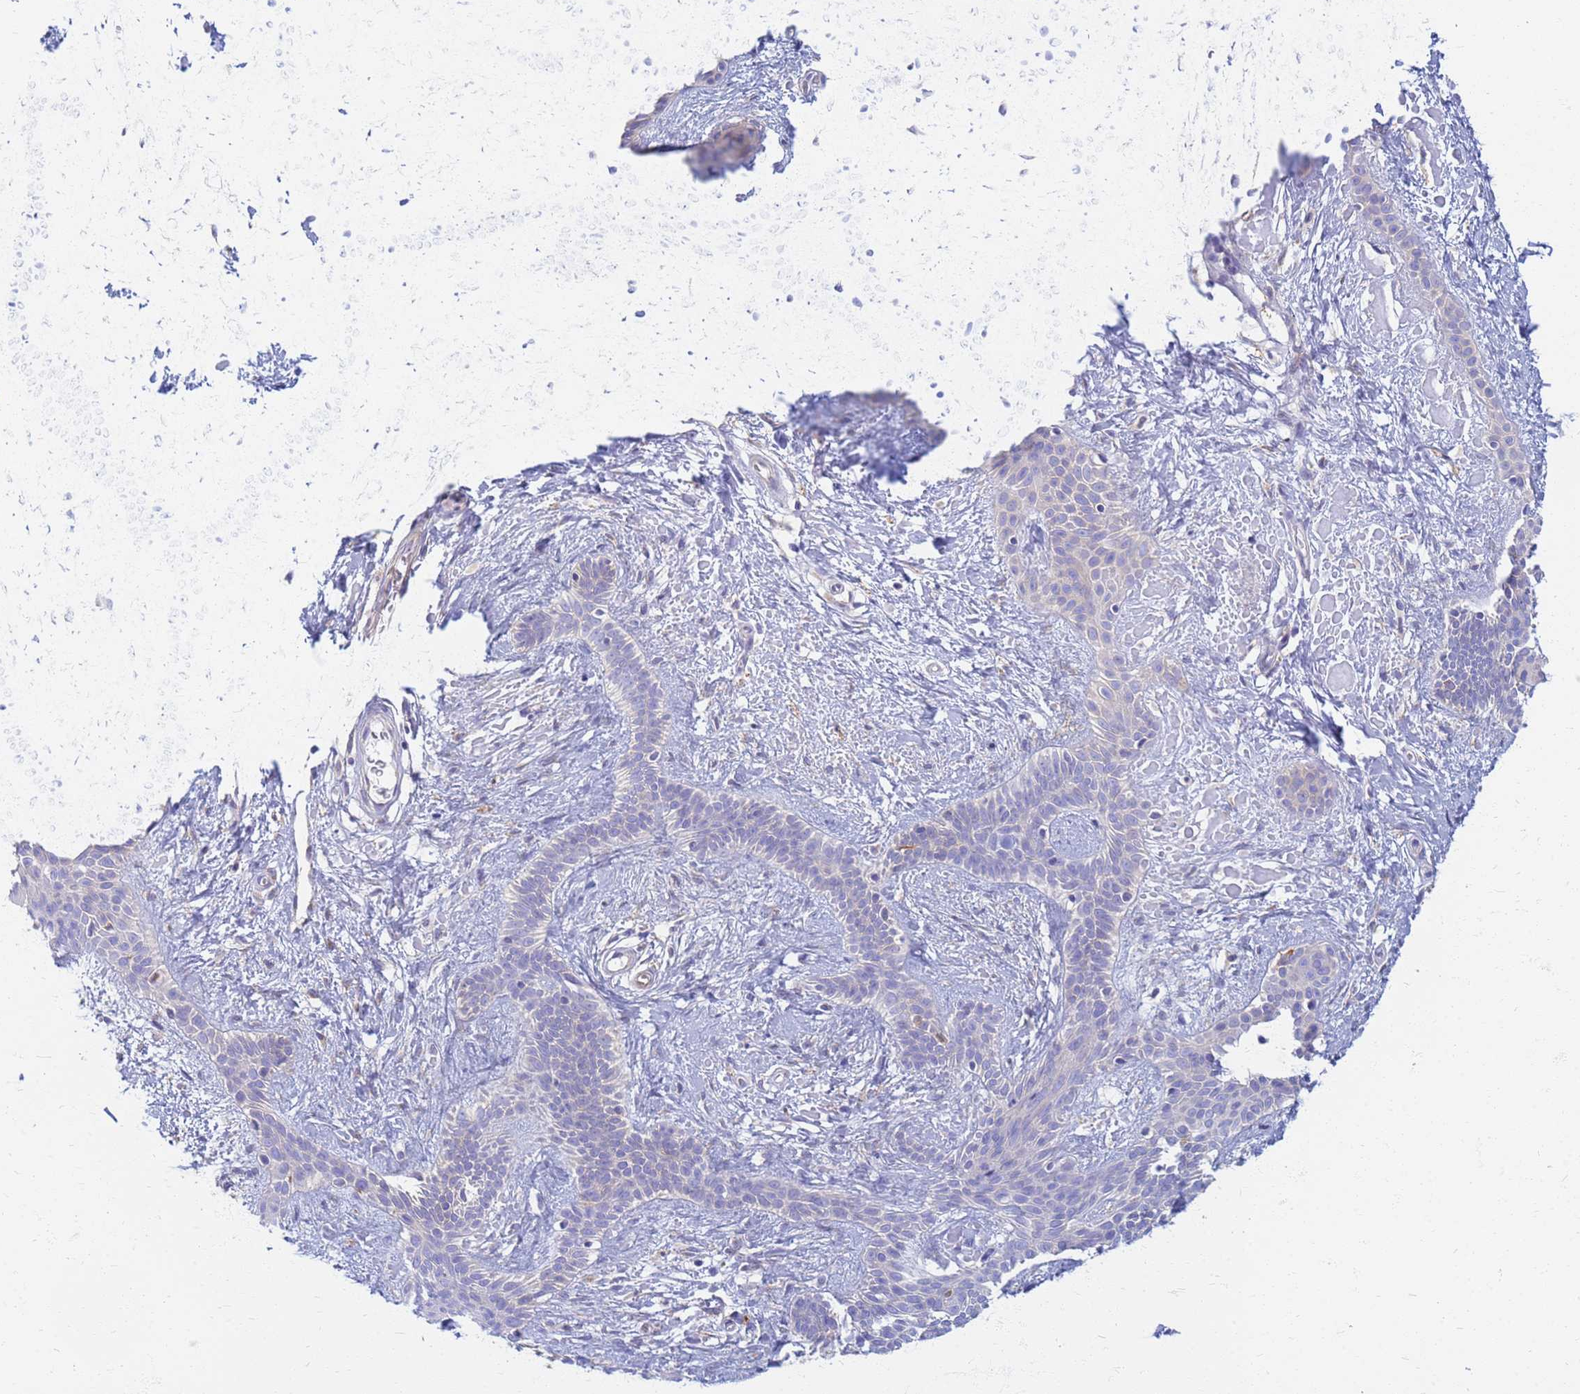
{"staining": {"intensity": "negative", "quantity": "none", "location": "none"}, "tissue": "skin cancer", "cell_type": "Tumor cells", "image_type": "cancer", "snomed": [{"axis": "morphology", "description": "Basal cell carcinoma"}, {"axis": "topography", "description": "Skin"}], "caption": "The photomicrograph reveals no staining of tumor cells in skin basal cell carcinoma. (DAB immunohistochemistry (IHC), high magnification).", "gene": "EEA1", "patient": {"sex": "male", "age": 78}}